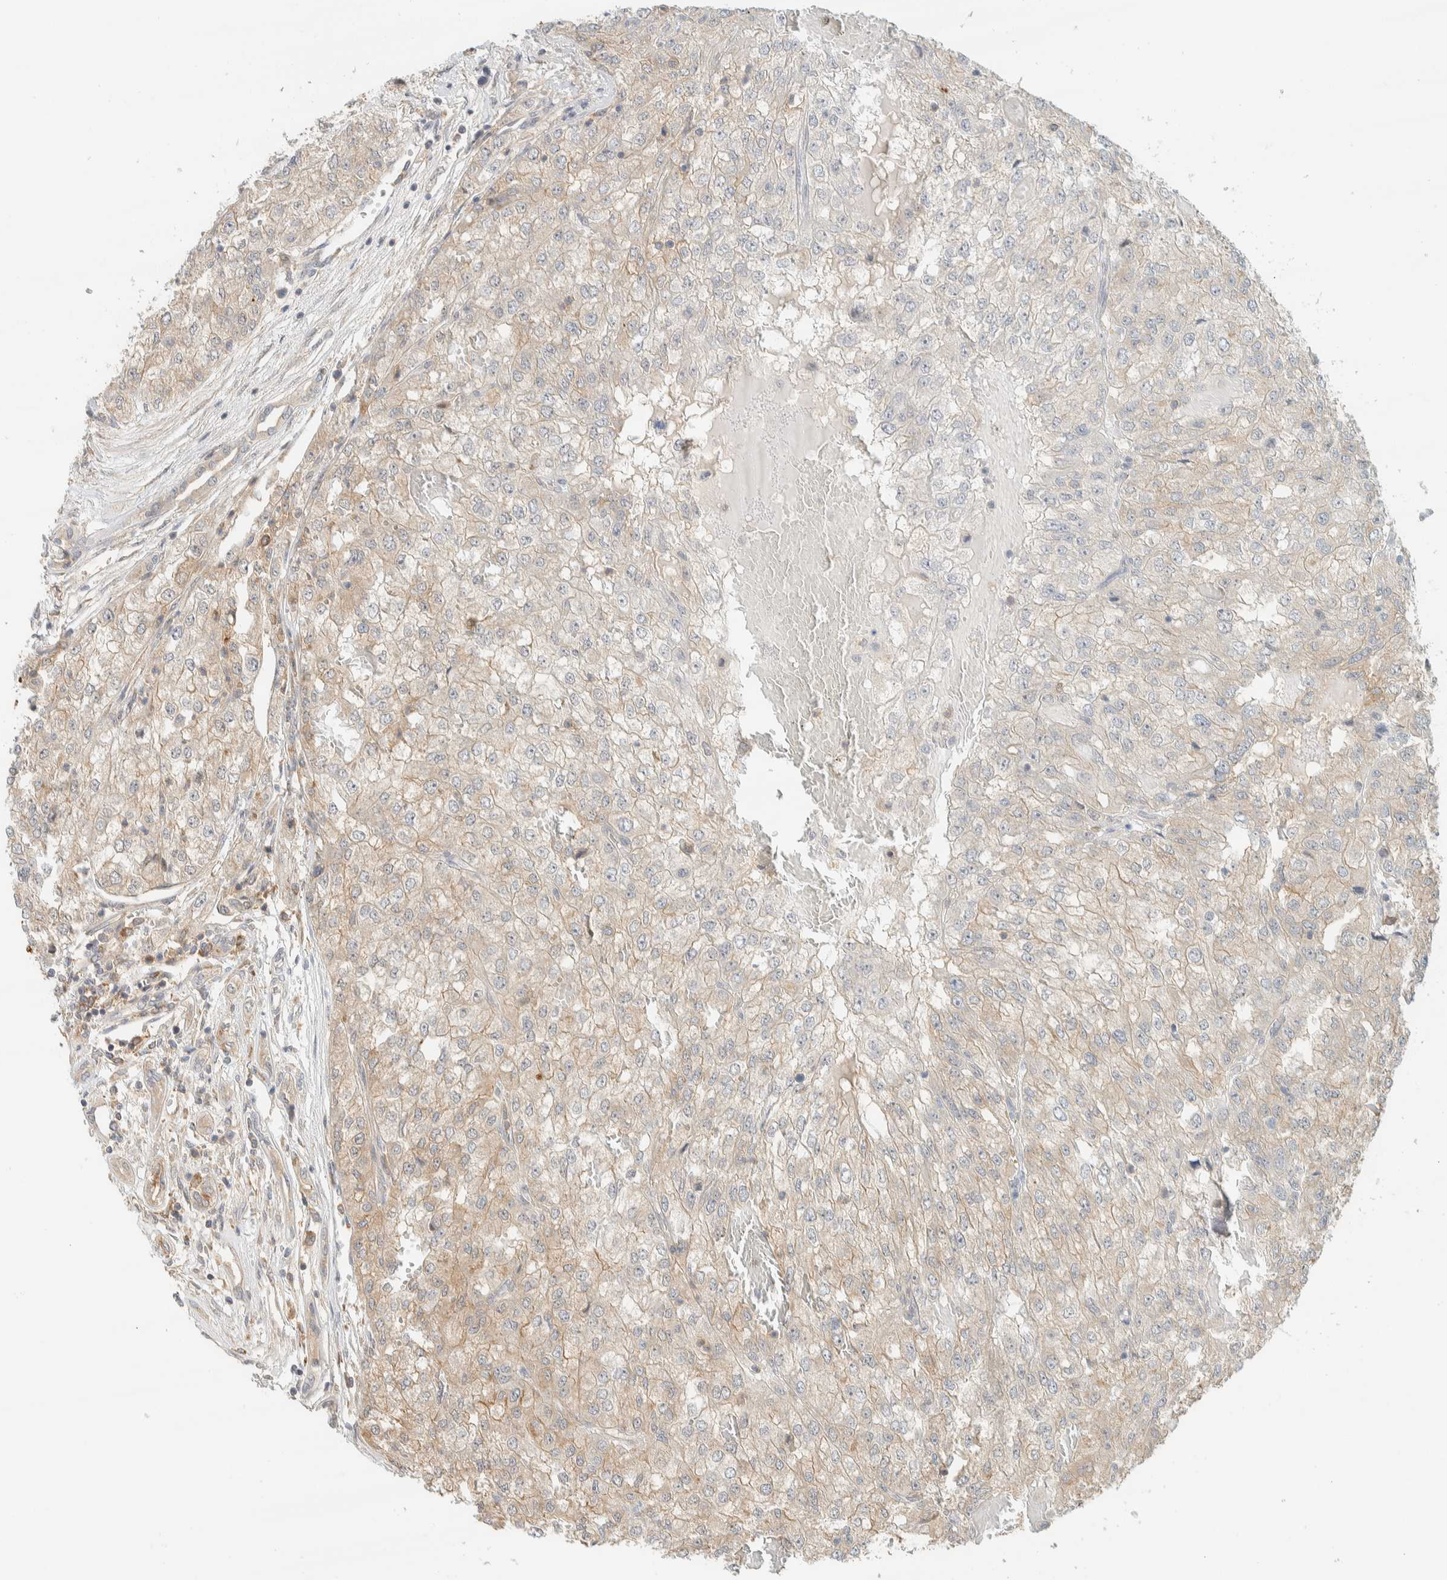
{"staining": {"intensity": "weak", "quantity": "<25%", "location": "cytoplasmic/membranous"}, "tissue": "renal cancer", "cell_type": "Tumor cells", "image_type": "cancer", "snomed": [{"axis": "morphology", "description": "Adenocarcinoma, NOS"}, {"axis": "topography", "description": "Kidney"}], "caption": "High power microscopy photomicrograph of an immunohistochemistry micrograph of renal cancer, revealing no significant expression in tumor cells. (Stains: DAB immunohistochemistry with hematoxylin counter stain, Microscopy: brightfield microscopy at high magnification).", "gene": "RAB11FIP1", "patient": {"sex": "female", "age": 54}}